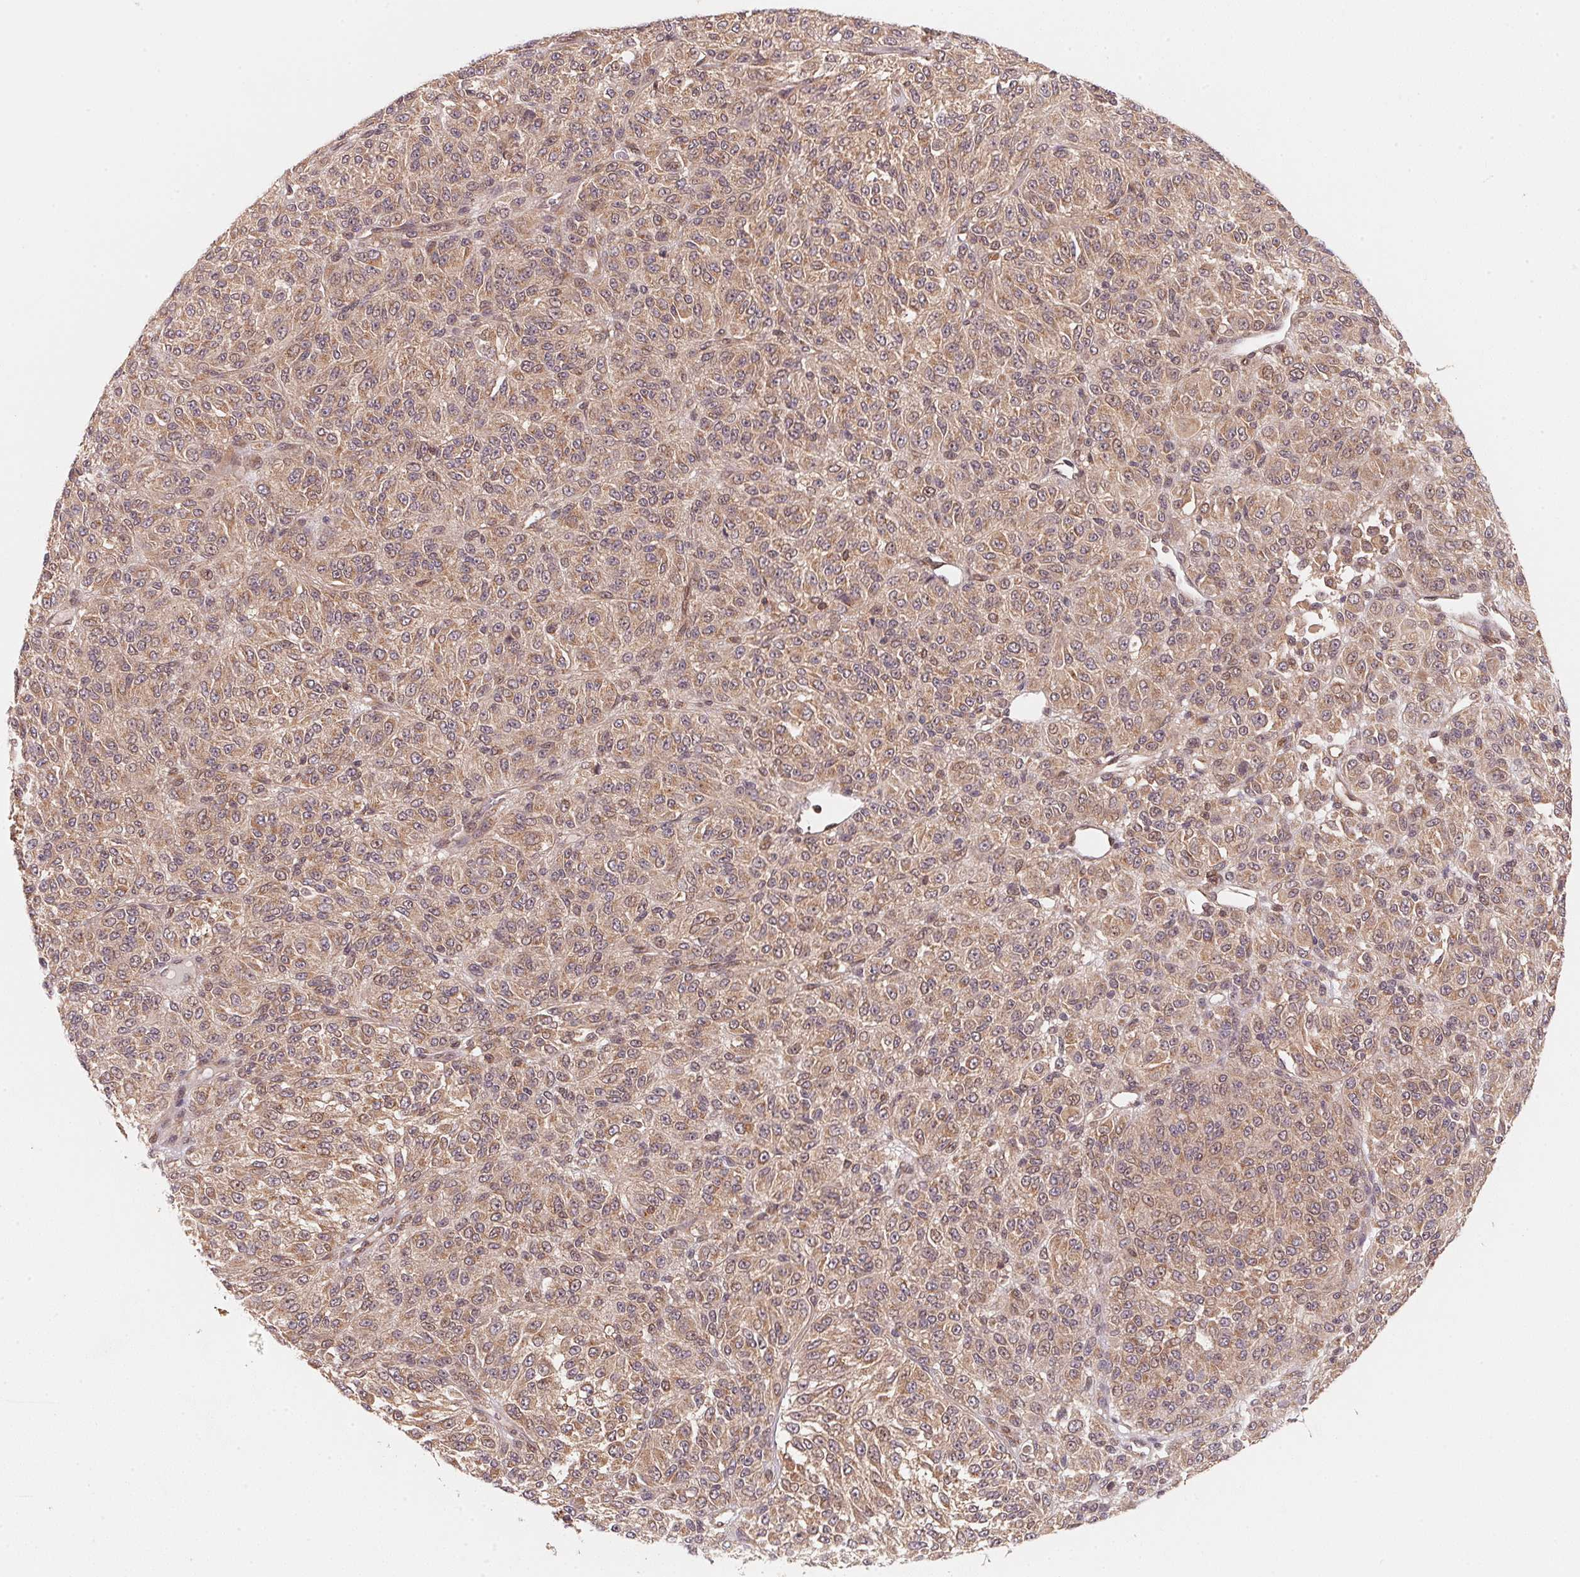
{"staining": {"intensity": "weak", "quantity": ">75%", "location": "cytoplasmic/membranous"}, "tissue": "melanoma", "cell_type": "Tumor cells", "image_type": "cancer", "snomed": [{"axis": "morphology", "description": "Malignant melanoma, Metastatic site"}, {"axis": "topography", "description": "Brain"}], "caption": "Protein staining of malignant melanoma (metastatic site) tissue displays weak cytoplasmic/membranous positivity in about >75% of tumor cells.", "gene": "CCDC102B", "patient": {"sex": "female", "age": 56}}